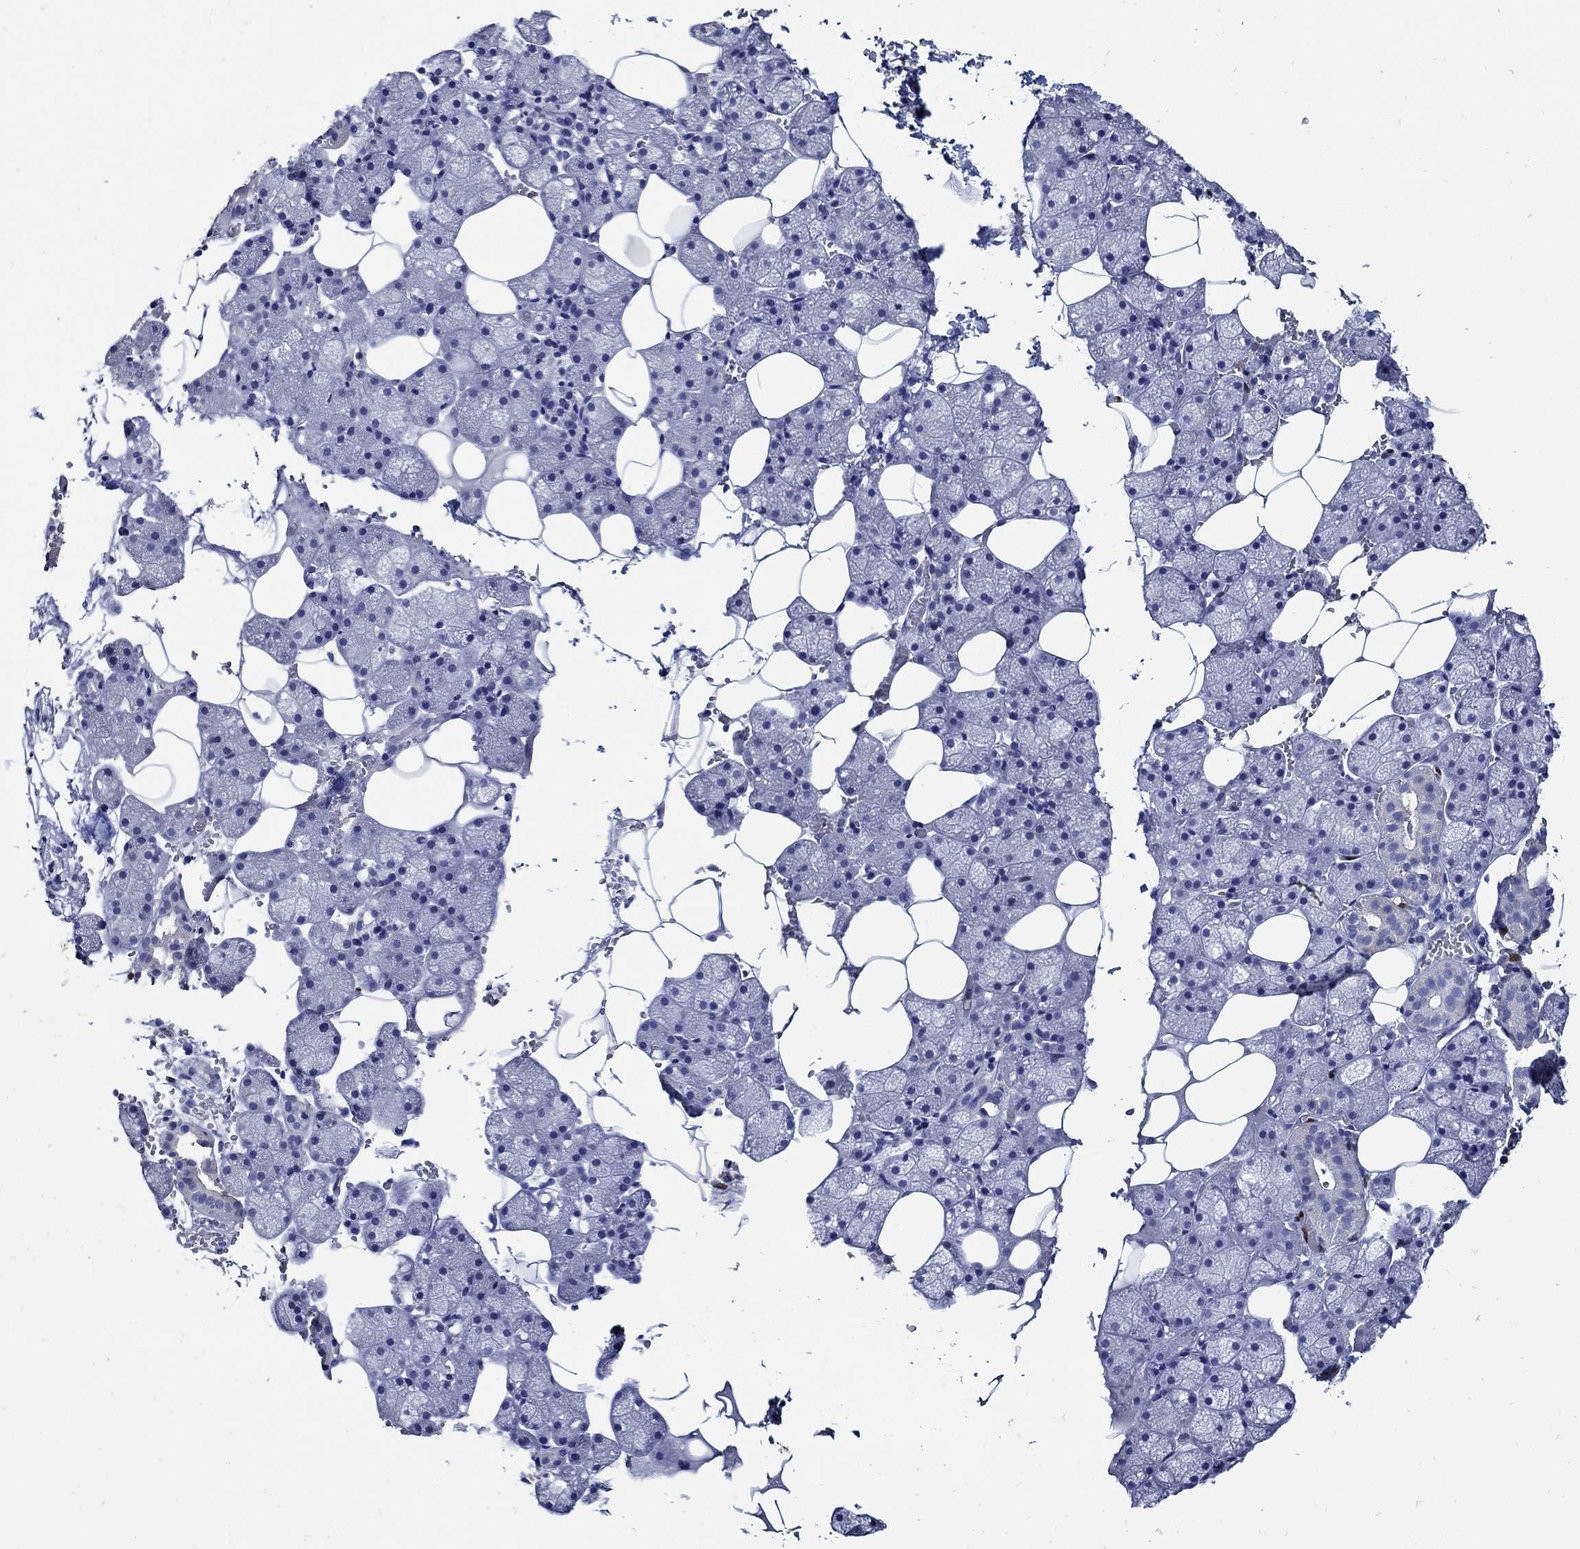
{"staining": {"intensity": "negative", "quantity": "none", "location": "none"}, "tissue": "salivary gland", "cell_type": "Glandular cells", "image_type": "normal", "snomed": [{"axis": "morphology", "description": "Normal tissue, NOS"}, {"axis": "topography", "description": "Salivary gland"}], "caption": "Histopathology image shows no significant protein expression in glandular cells of unremarkable salivary gland.", "gene": "PRX", "patient": {"sex": "male", "age": 38}}